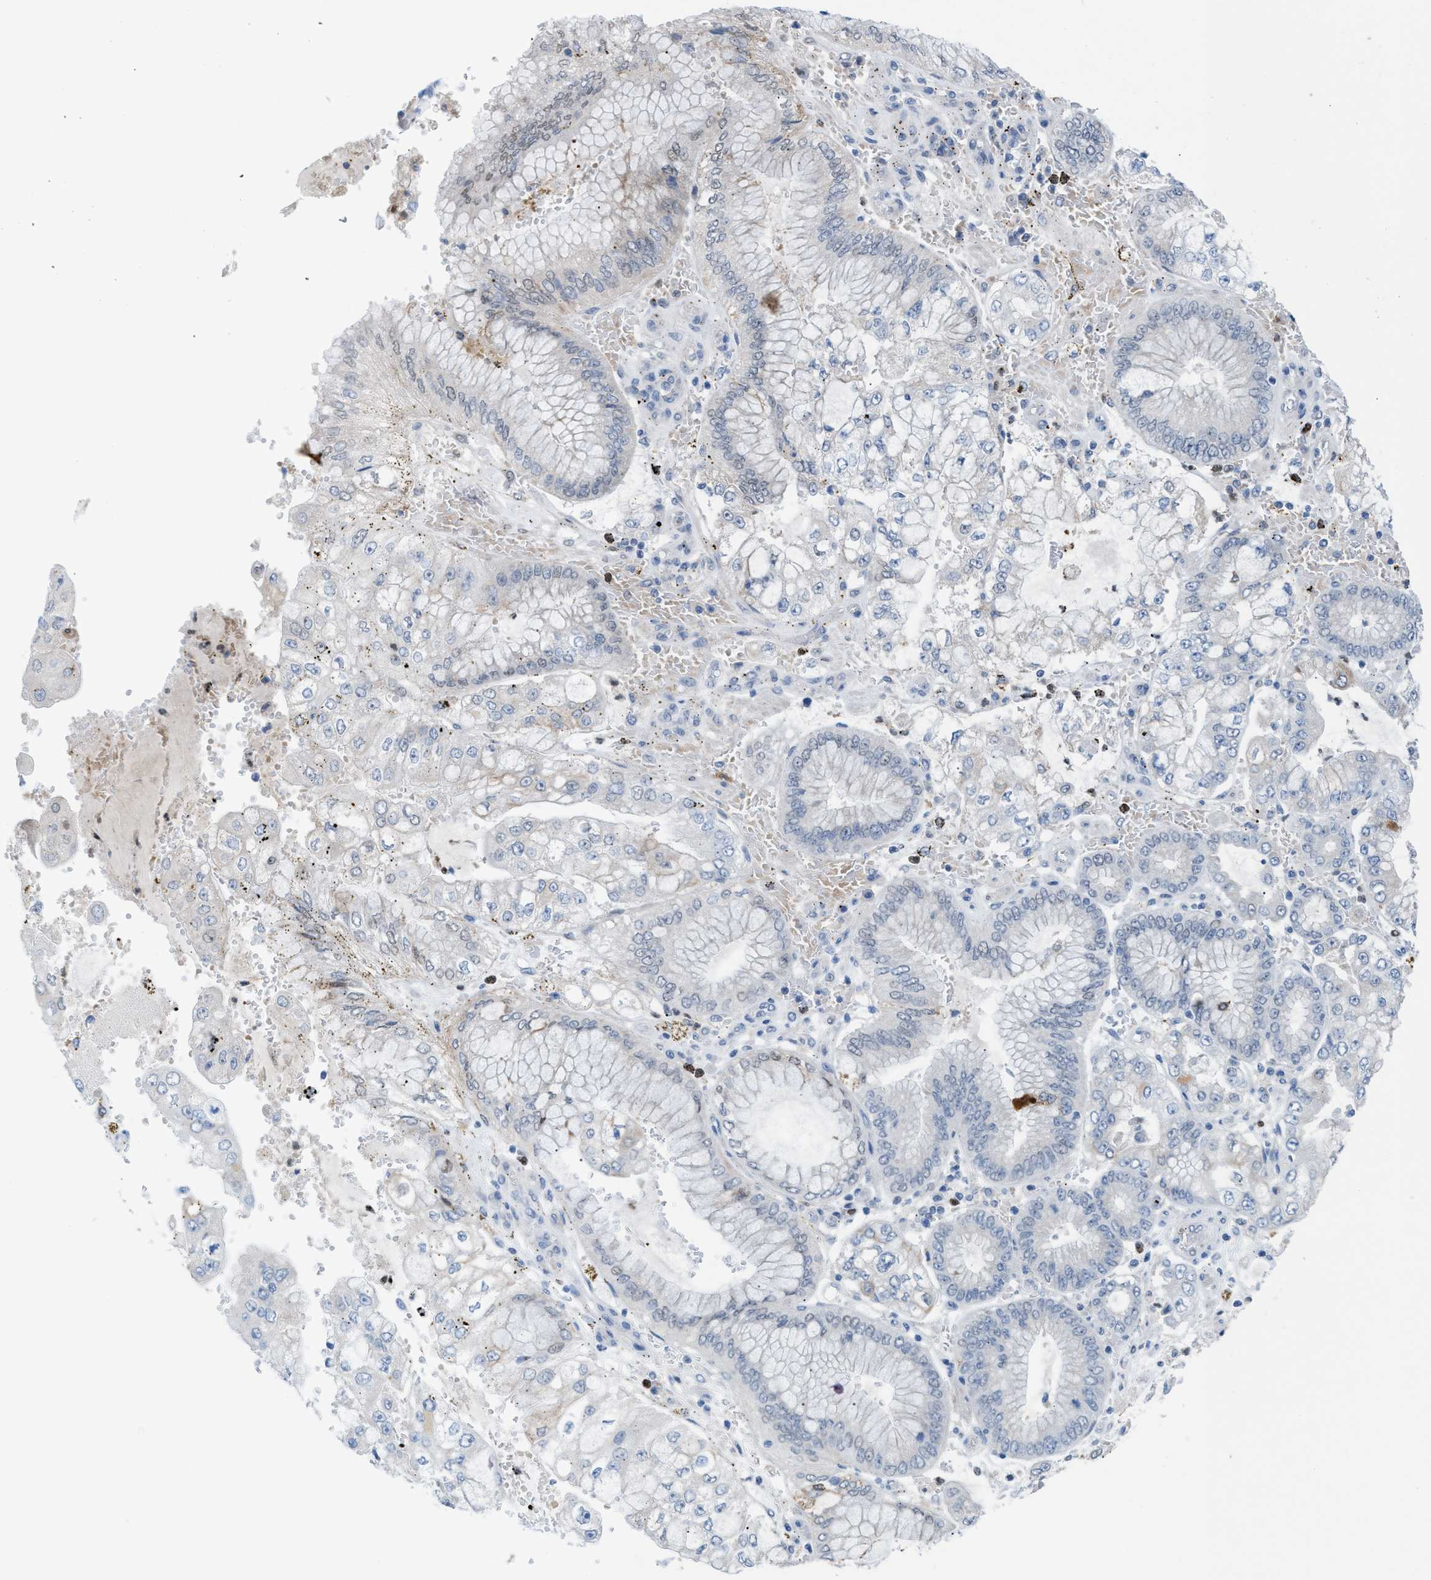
{"staining": {"intensity": "negative", "quantity": "none", "location": "none"}, "tissue": "stomach cancer", "cell_type": "Tumor cells", "image_type": "cancer", "snomed": [{"axis": "morphology", "description": "Adenocarcinoma, NOS"}, {"axis": "topography", "description": "Stomach"}], "caption": "Stomach cancer stained for a protein using IHC shows no staining tumor cells.", "gene": "PPM1D", "patient": {"sex": "male", "age": 76}}